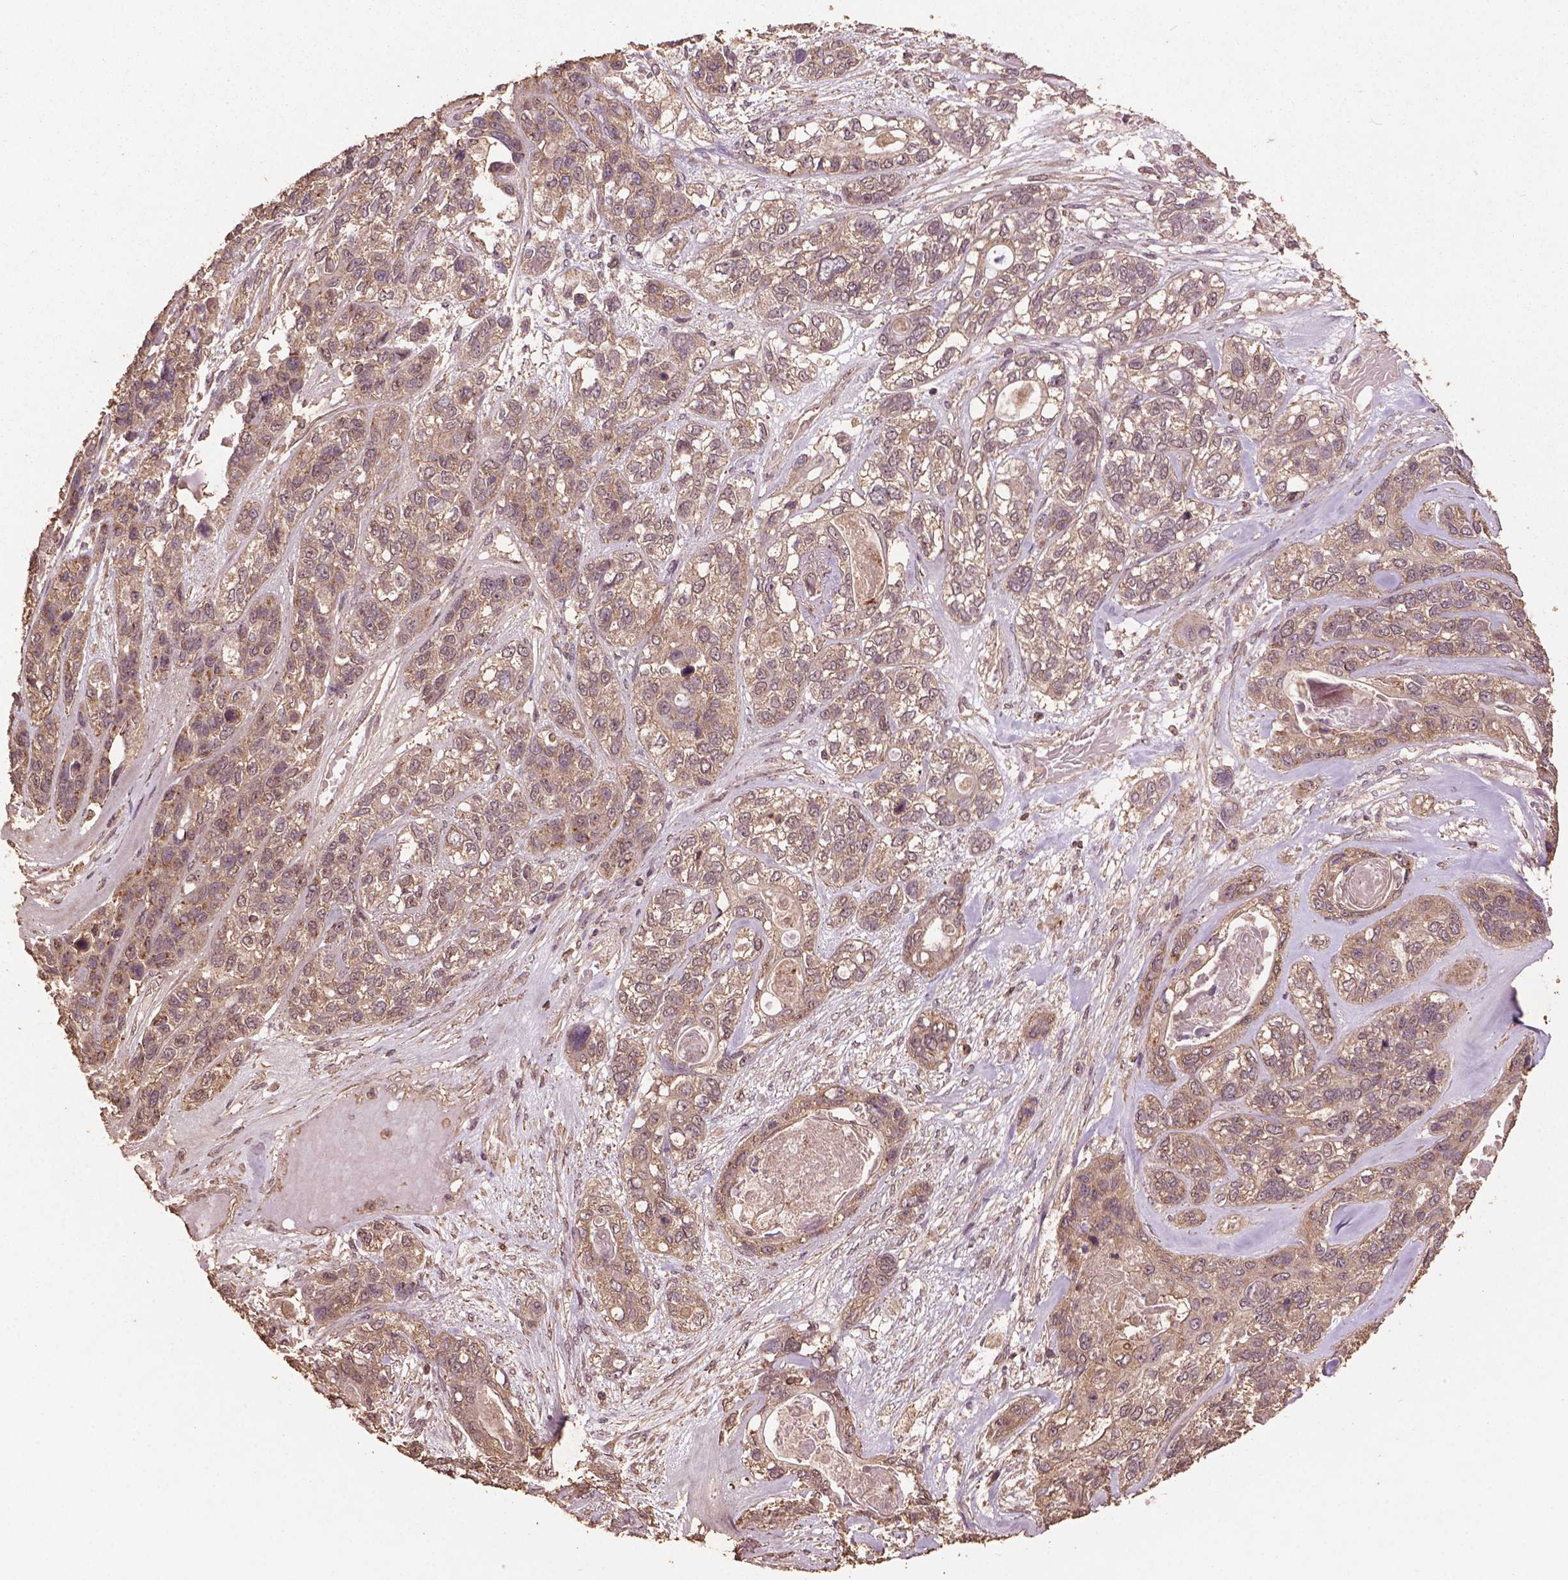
{"staining": {"intensity": "negative", "quantity": "none", "location": "none"}, "tissue": "lung cancer", "cell_type": "Tumor cells", "image_type": "cancer", "snomed": [{"axis": "morphology", "description": "Squamous cell carcinoma, NOS"}, {"axis": "topography", "description": "Lung"}], "caption": "Tumor cells are negative for brown protein staining in lung cancer. Nuclei are stained in blue.", "gene": "BABAM1", "patient": {"sex": "female", "age": 70}}